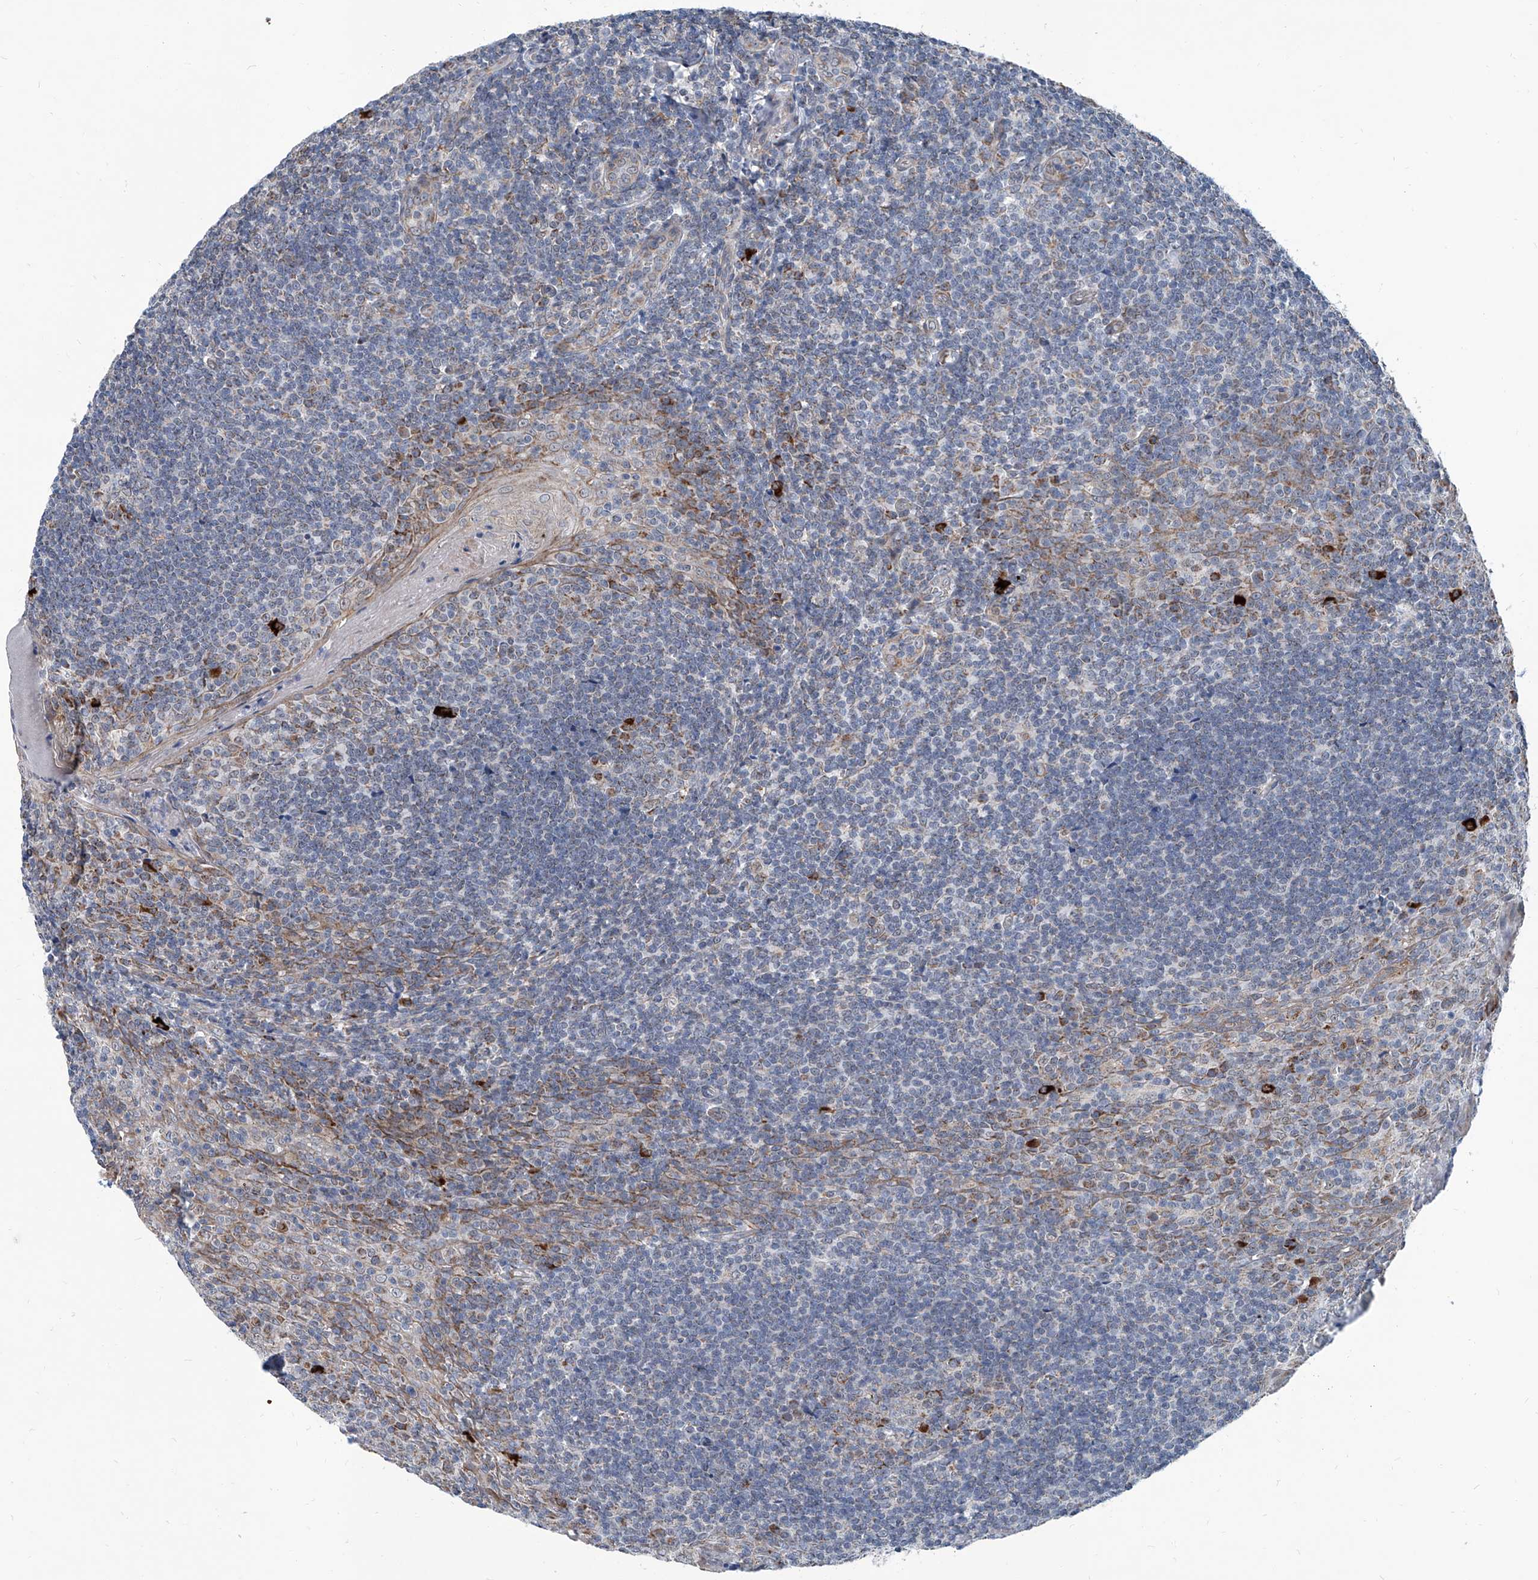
{"staining": {"intensity": "weak", "quantity": "25%-75%", "location": "cytoplasmic/membranous"}, "tissue": "tonsil", "cell_type": "Germinal center cells", "image_type": "normal", "snomed": [{"axis": "morphology", "description": "Normal tissue, NOS"}, {"axis": "topography", "description": "Tonsil"}], "caption": "Germinal center cells exhibit low levels of weak cytoplasmic/membranous positivity in approximately 25%-75% of cells in normal tonsil.", "gene": "USP48", "patient": {"sex": "male", "age": 27}}